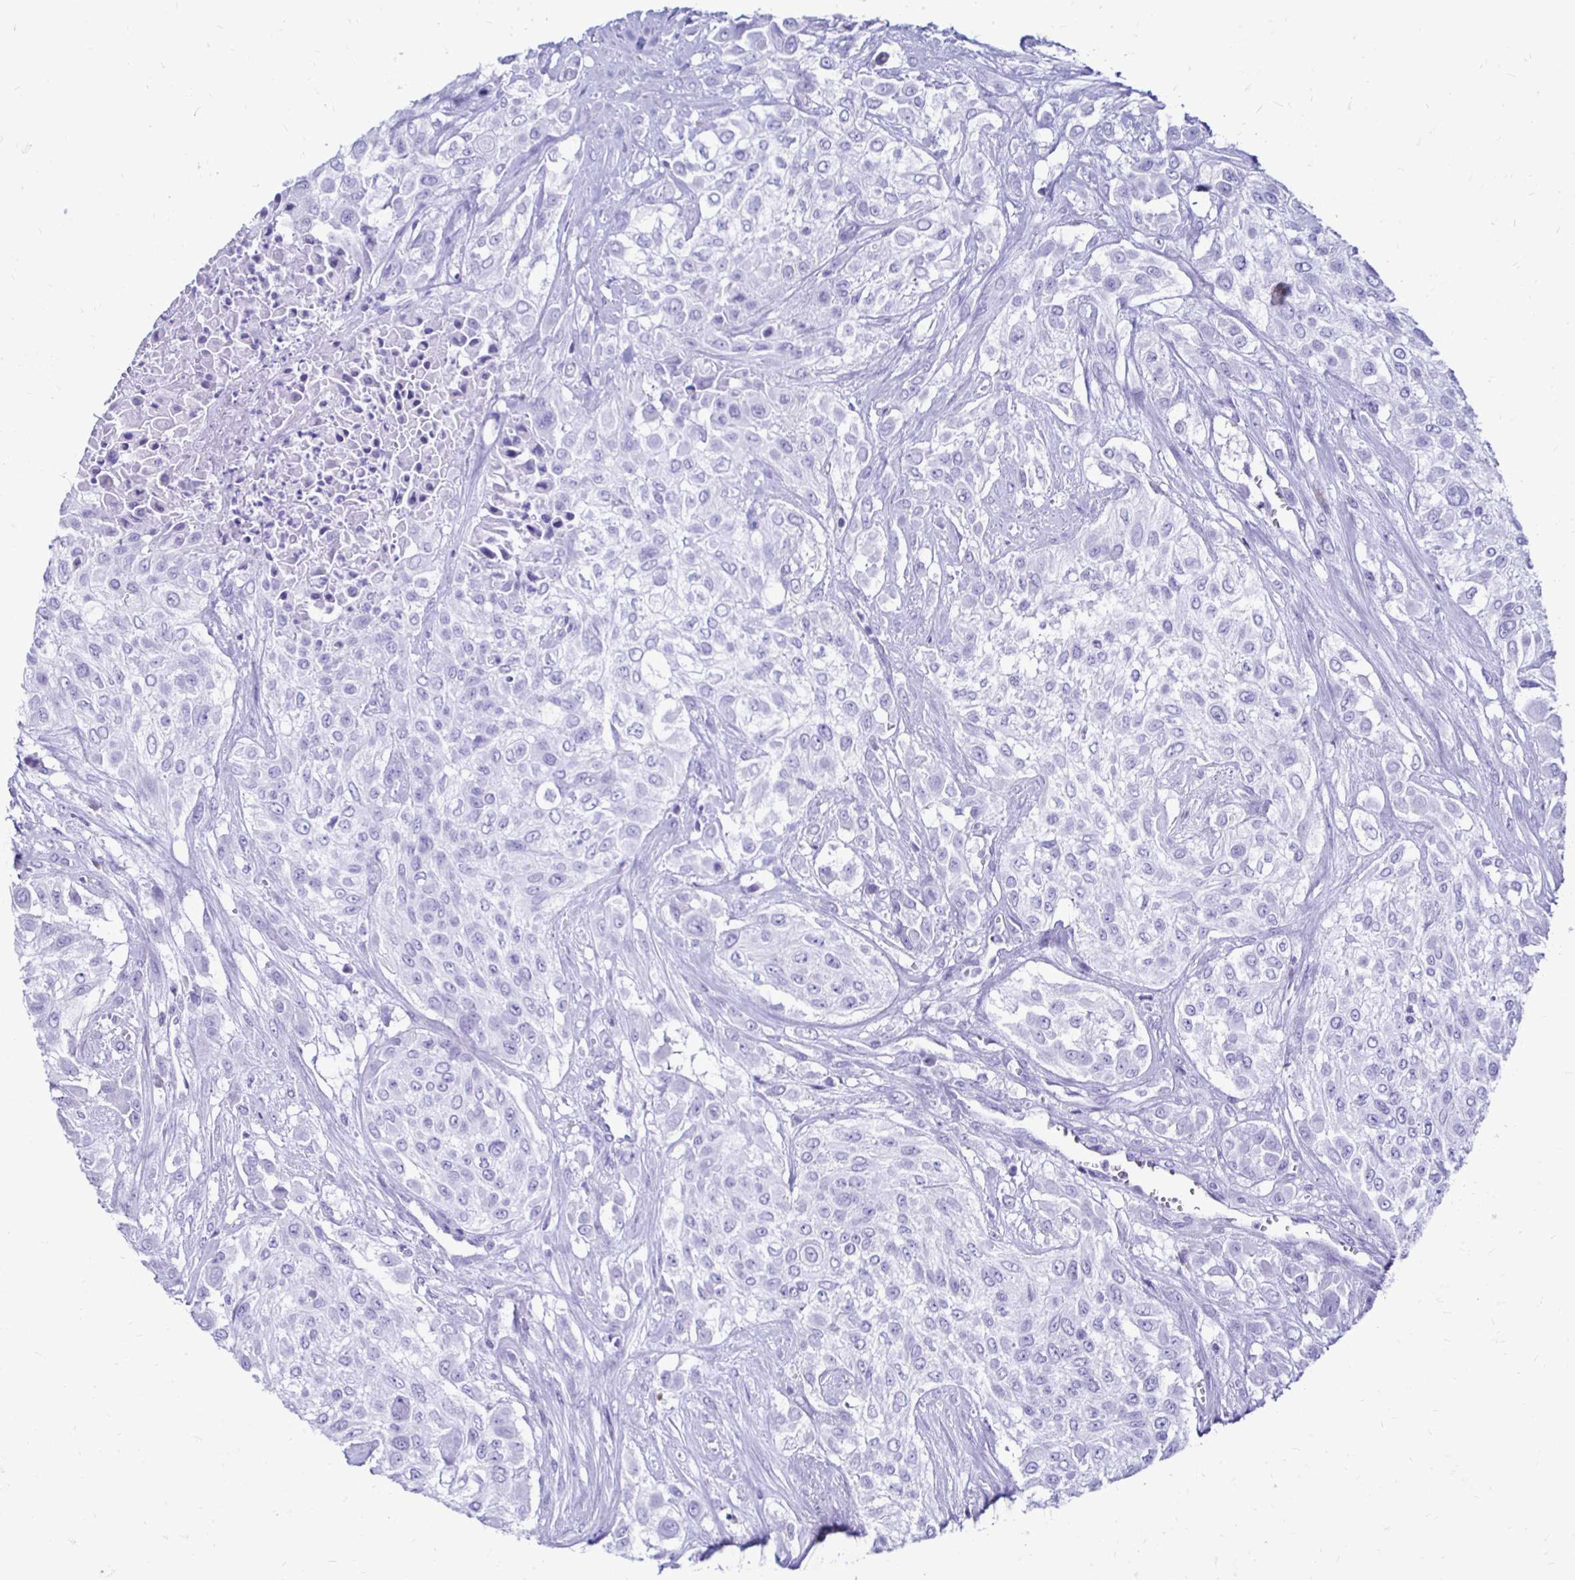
{"staining": {"intensity": "negative", "quantity": "none", "location": "none"}, "tissue": "urothelial cancer", "cell_type": "Tumor cells", "image_type": "cancer", "snomed": [{"axis": "morphology", "description": "Urothelial carcinoma, High grade"}, {"axis": "topography", "description": "Urinary bladder"}], "caption": "High power microscopy photomicrograph of an IHC image of urothelial cancer, revealing no significant staining in tumor cells.", "gene": "CST5", "patient": {"sex": "male", "age": 57}}